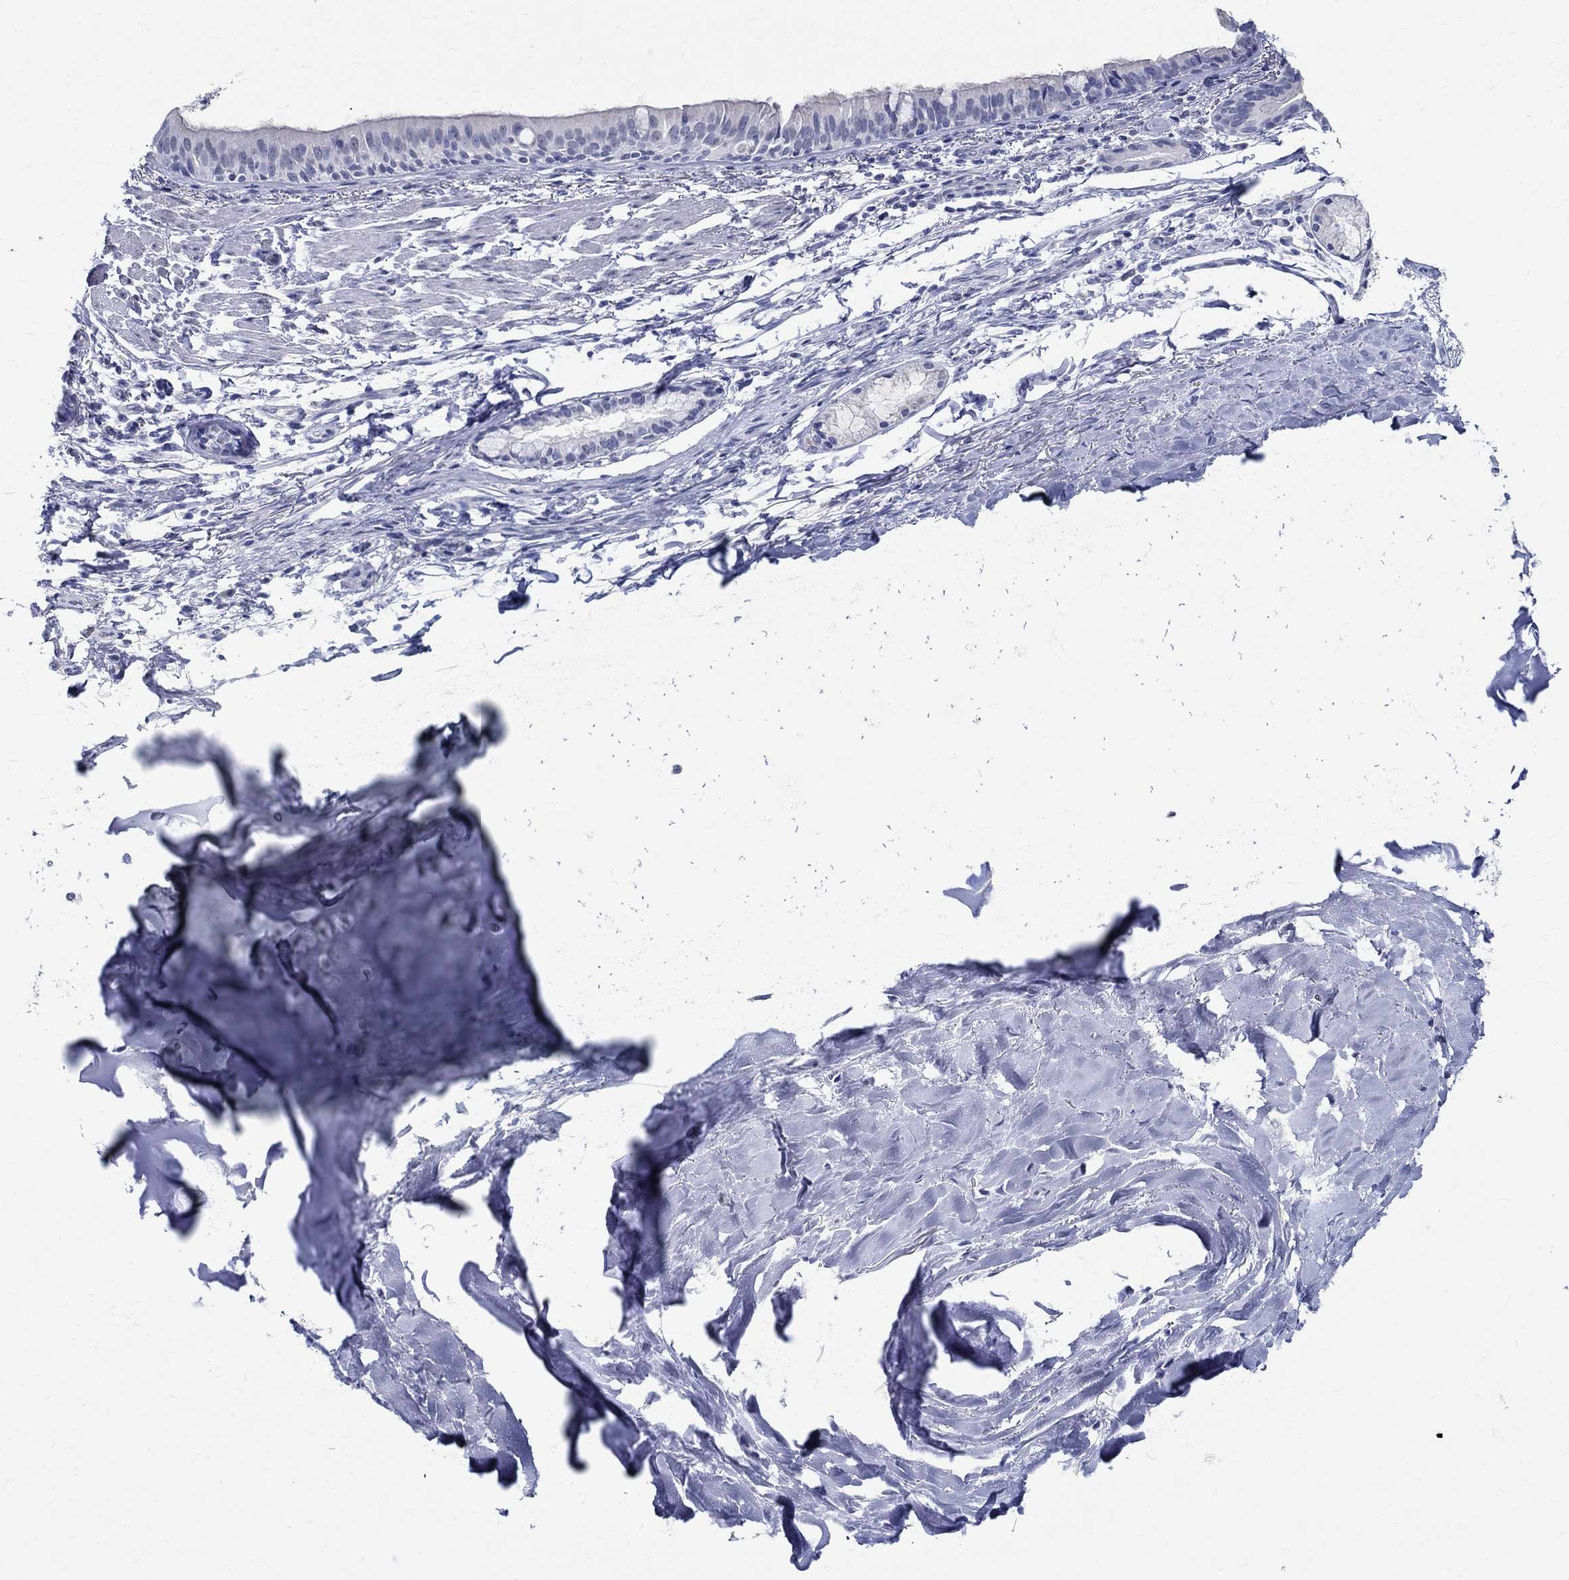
{"staining": {"intensity": "negative", "quantity": "none", "location": "none"}, "tissue": "bronchus", "cell_type": "Respiratory epithelial cells", "image_type": "normal", "snomed": [{"axis": "morphology", "description": "Normal tissue, NOS"}, {"axis": "morphology", "description": "Squamous cell carcinoma, NOS"}, {"axis": "topography", "description": "Bronchus"}, {"axis": "topography", "description": "Lung"}], "caption": "A high-resolution image shows immunohistochemistry (IHC) staining of unremarkable bronchus, which demonstrates no significant staining in respiratory epithelial cells.", "gene": "TSPAN16", "patient": {"sex": "male", "age": 69}}